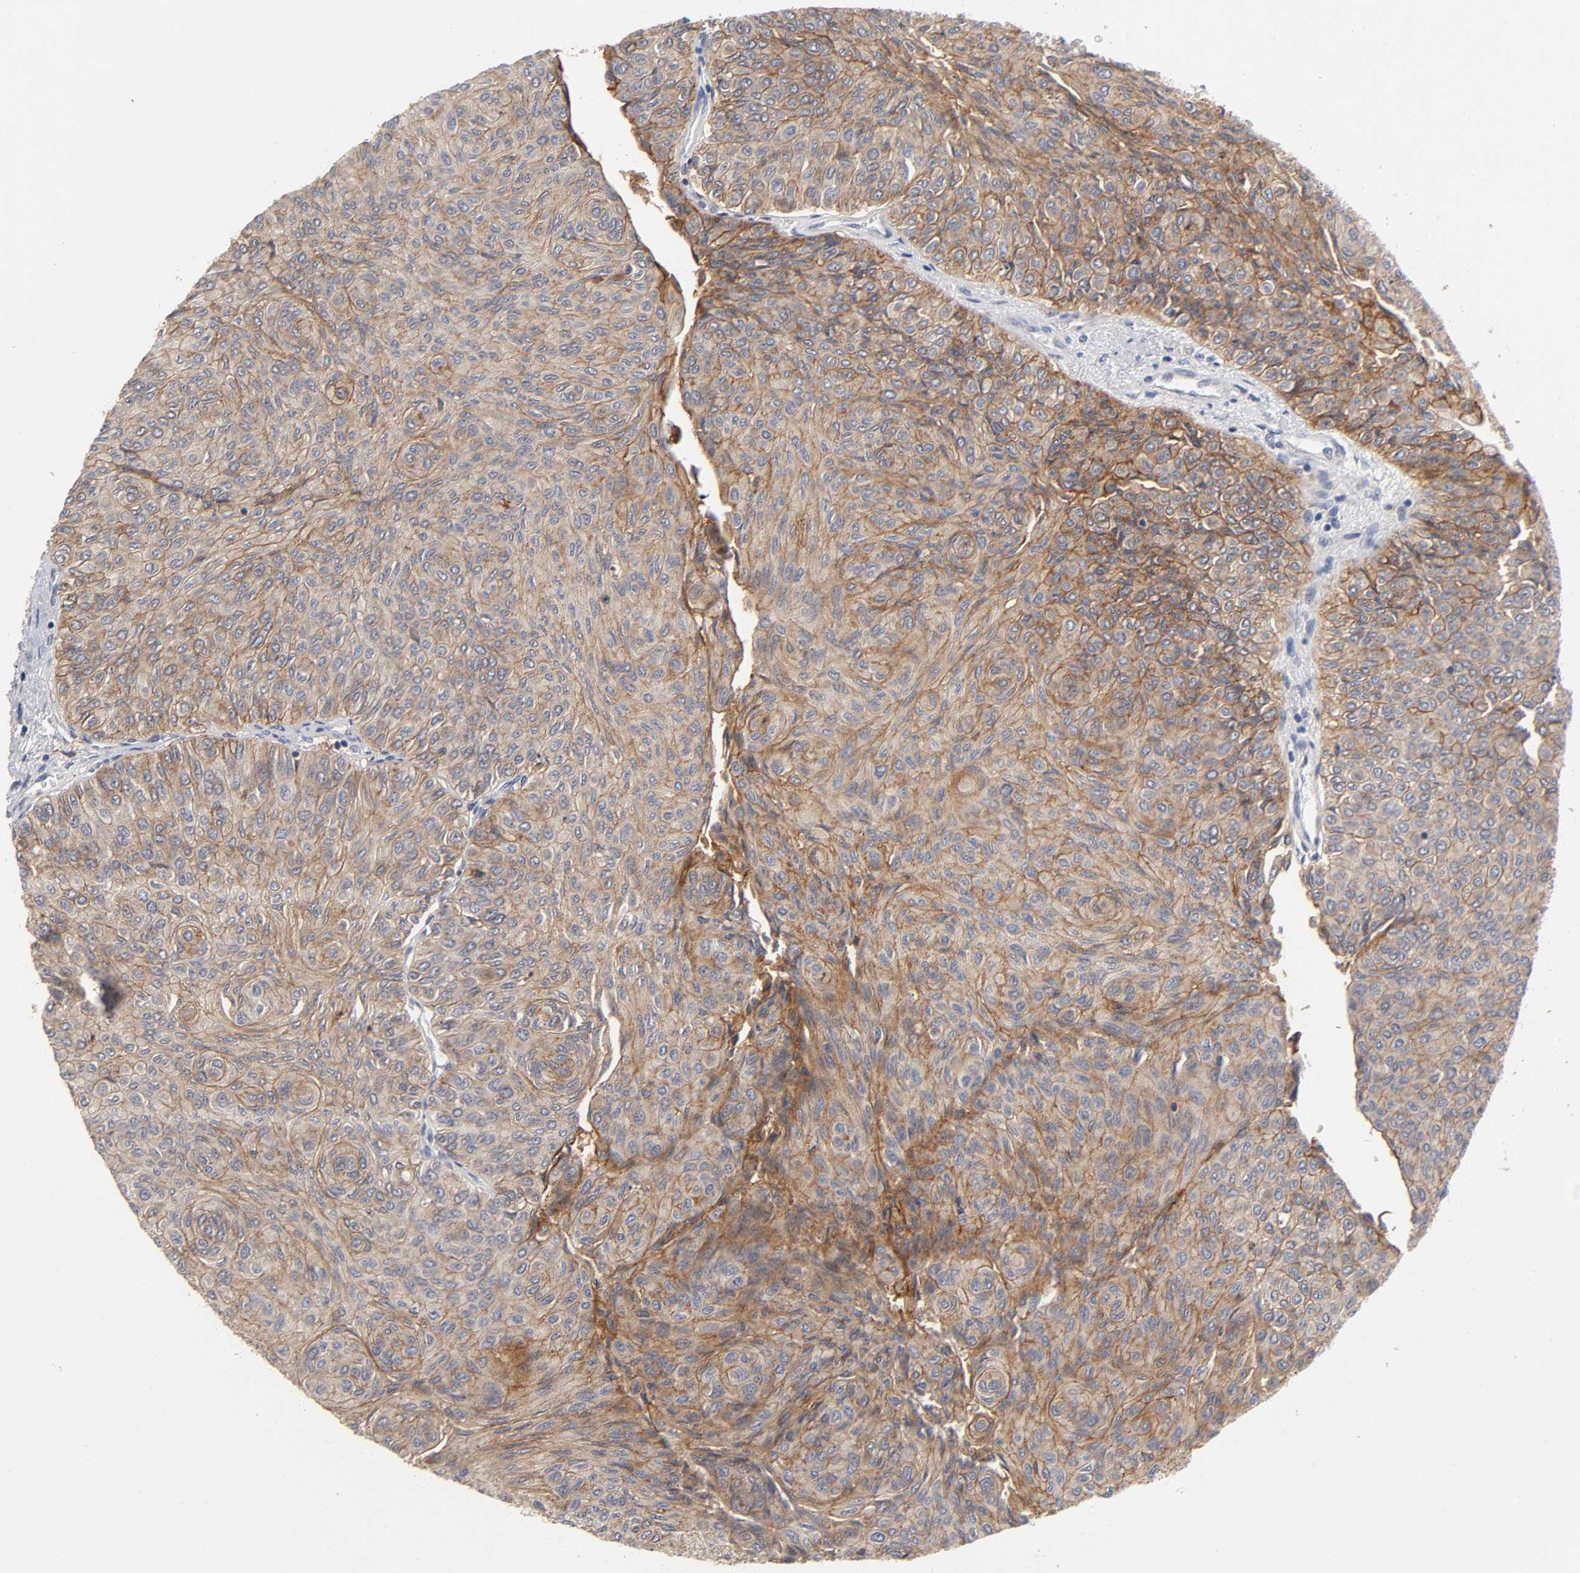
{"staining": {"intensity": "moderate", "quantity": ">75%", "location": "cytoplasmic/membranous"}, "tissue": "urothelial cancer", "cell_type": "Tumor cells", "image_type": "cancer", "snomed": [{"axis": "morphology", "description": "Urothelial carcinoma, Low grade"}, {"axis": "topography", "description": "Urinary bladder"}], "caption": "Immunohistochemical staining of human urothelial carcinoma (low-grade) shows moderate cytoplasmic/membranous protein staining in about >75% of tumor cells.", "gene": "CXADR", "patient": {"sex": "male", "age": 78}}